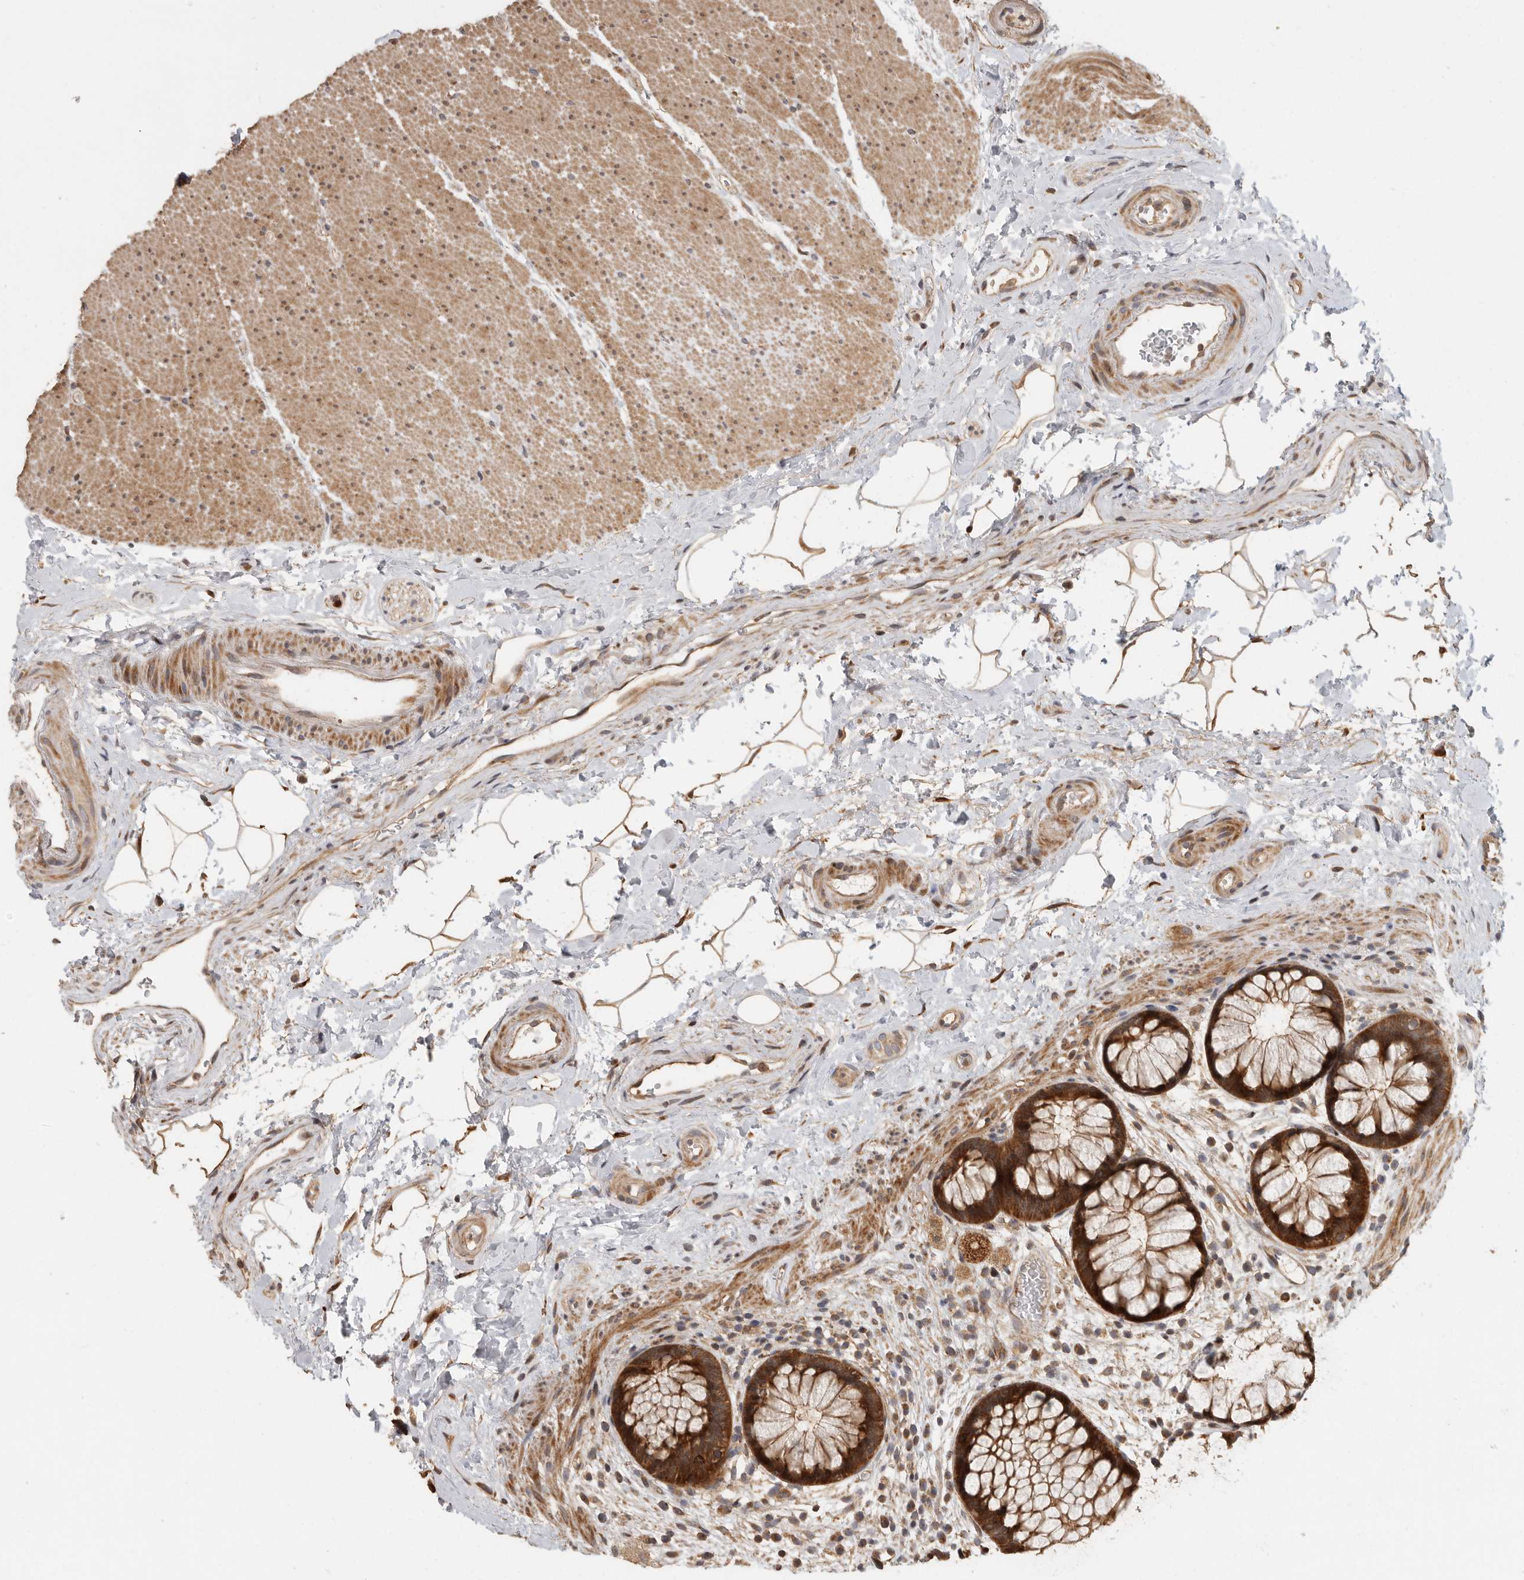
{"staining": {"intensity": "strong", "quantity": ">75%", "location": "cytoplasmic/membranous"}, "tissue": "rectum", "cell_type": "Glandular cells", "image_type": "normal", "snomed": [{"axis": "morphology", "description": "Normal tissue, NOS"}, {"axis": "topography", "description": "Rectum"}], "caption": "Normal rectum exhibits strong cytoplasmic/membranous positivity in approximately >75% of glandular cells Nuclei are stained in blue..", "gene": "SWT1", "patient": {"sex": "male", "age": 51}}